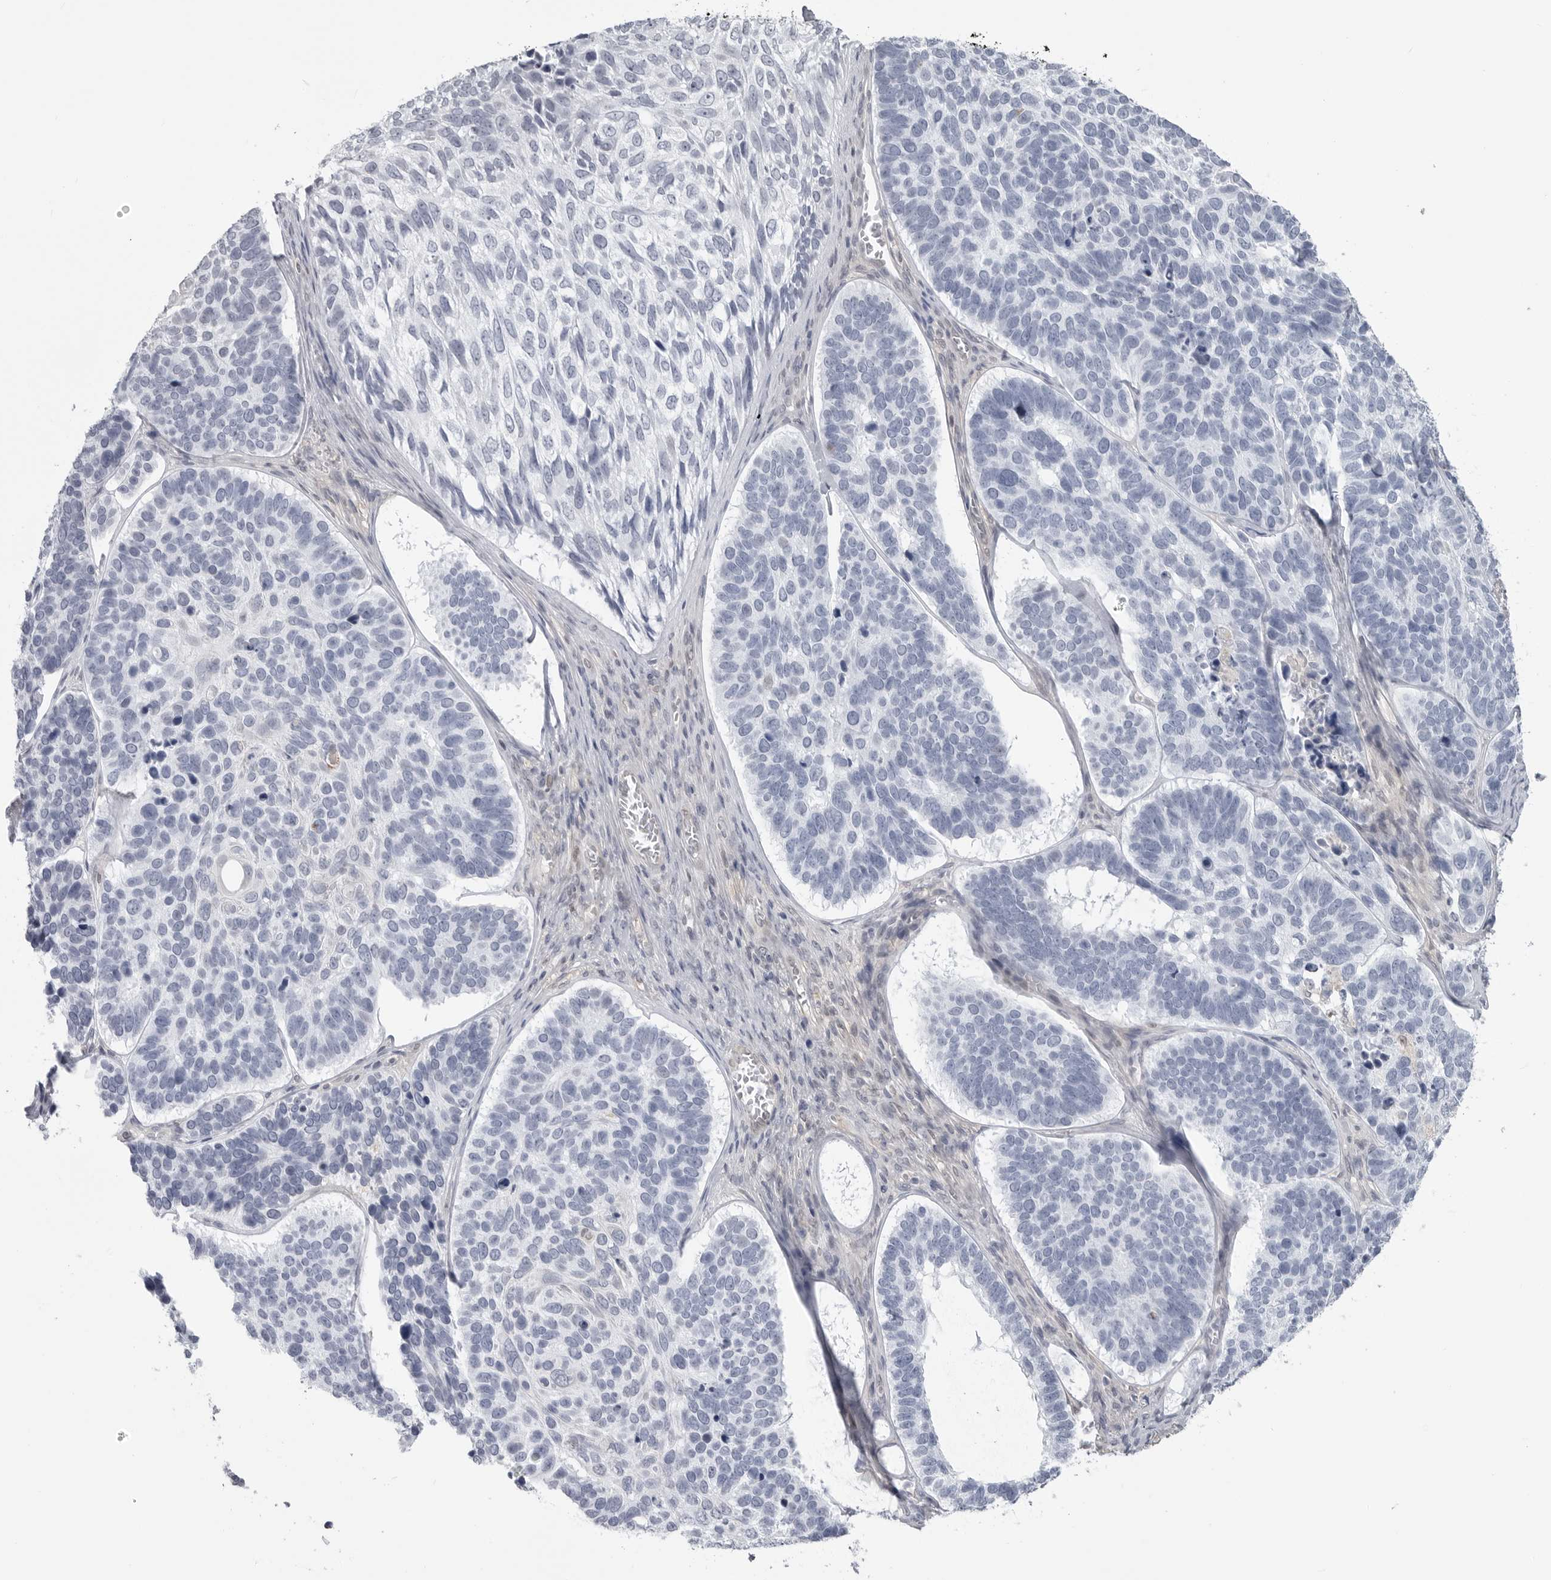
{"staining": {"intensity": "negative", "quantity": "none", "location": "none"}, "tissue": "skin cancer", "cell_type": "Tumor cells", "image_type": "cancer", "snomed": [{"axis": "morphology", "description": "Basal cell carcinoma"}, {"axis": "topography", "description": "Skin"}], "caption": "Skin cancer stained for a protein using immunohistochemistry exhibits no expression tumor cells.", "gene": "PNPO", "patient": {"sex": "male", "age": 62}}